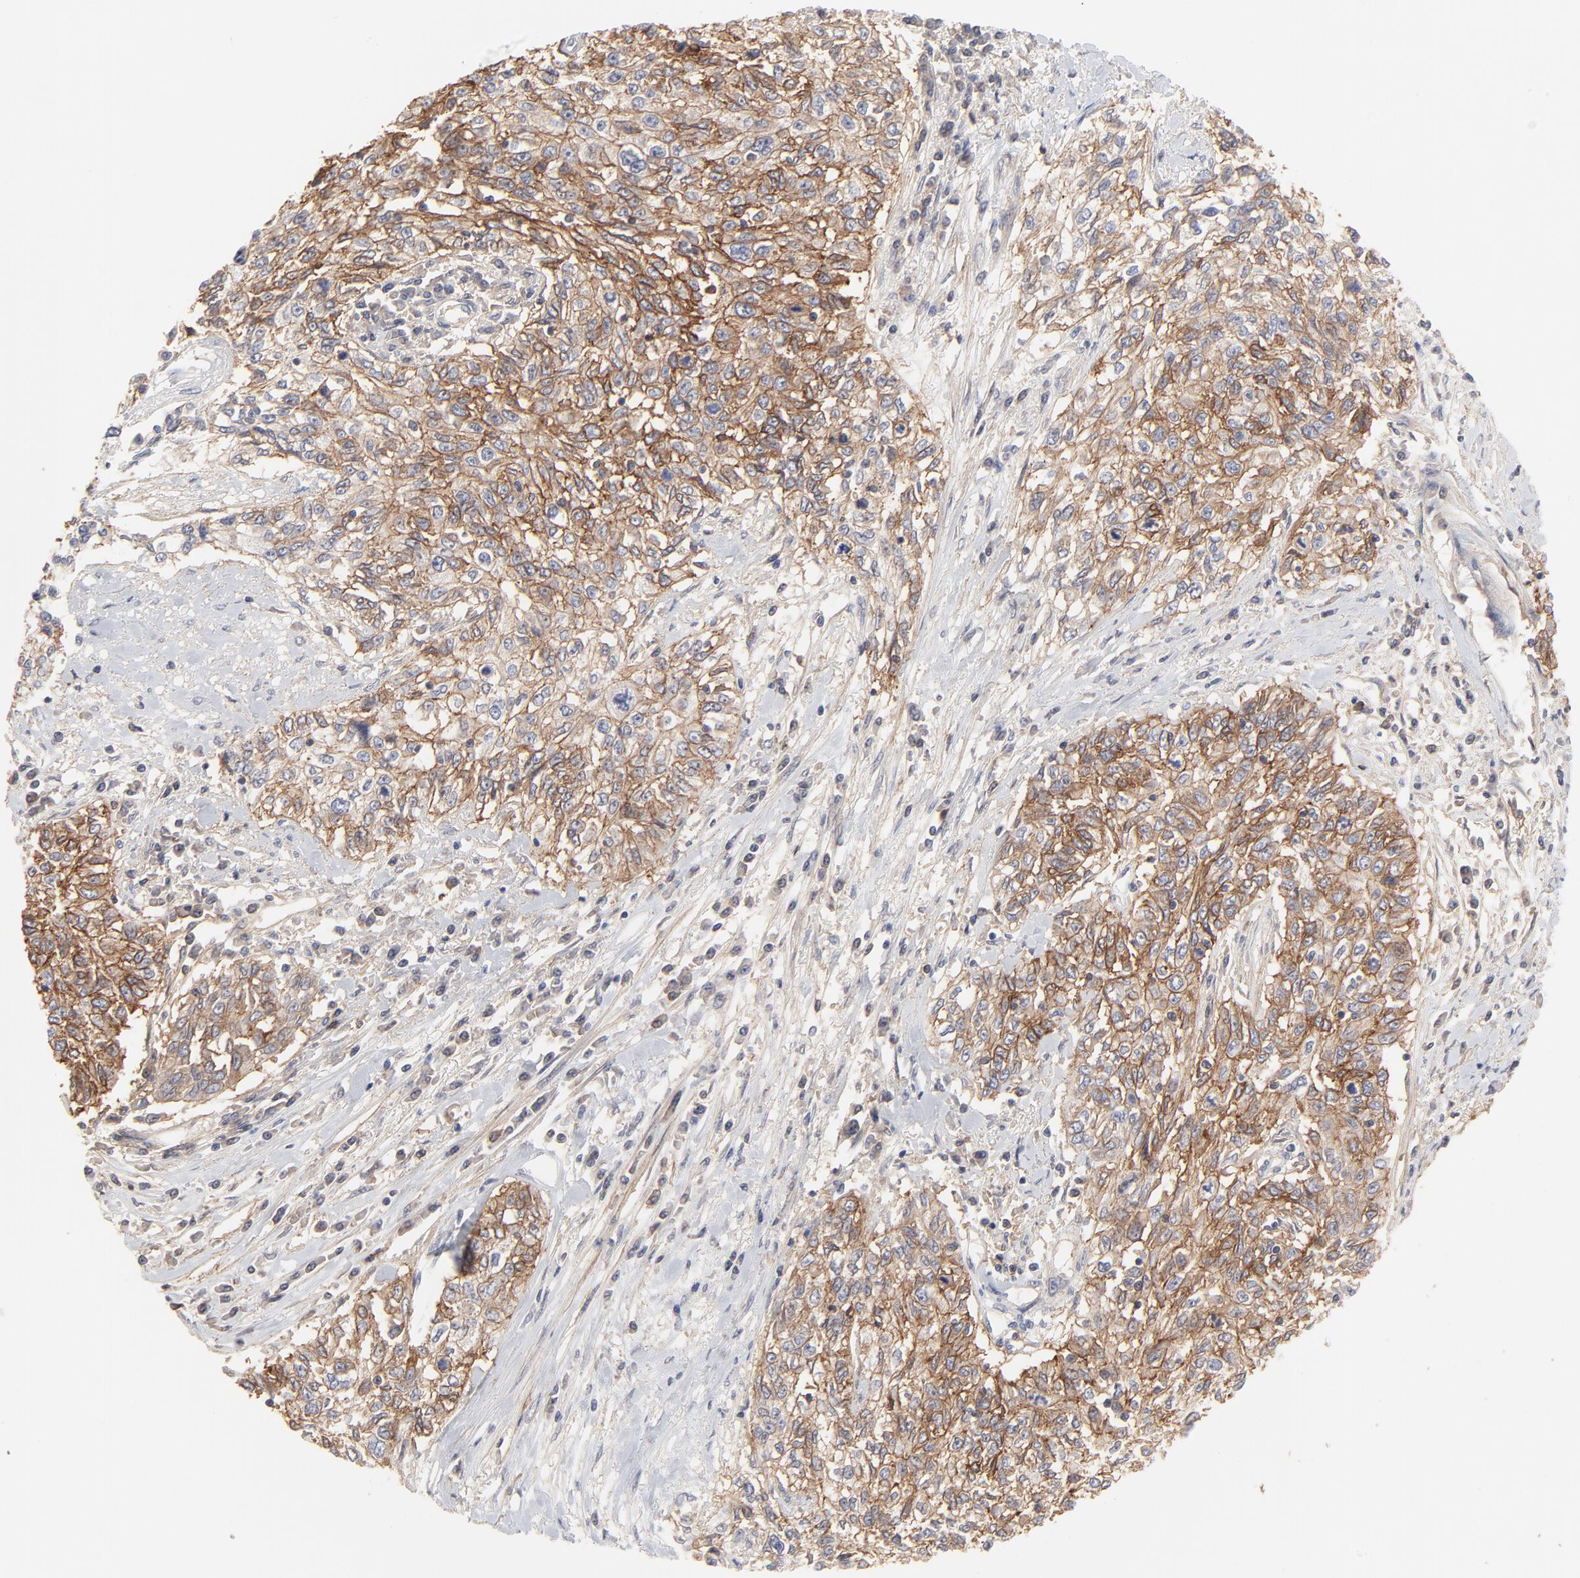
{"staining": {"intensity": "strong", "quantity": ">75%", "location": "cytoplasmic/membranous"}, "tissue": "cervical cancer", "cell_type": "Tumor cells", "image_type": "cancer", "snomed": [{"axis": "morphology", "description": "Squamous cell carcinoma, NOS"}, {"axis": "topography", "description": "Cervix"}], "caption": "This micrograph displays squamous cell carcinoma (cervical) stained with IHC to label a protein in brown. The cytoplasmic/membranous of tumor cells show strong positivity for the protein. Nuclei are counter-stained blue.", "gene": "SLC16A1", "patient": {"sex": "female", "age": 57}}